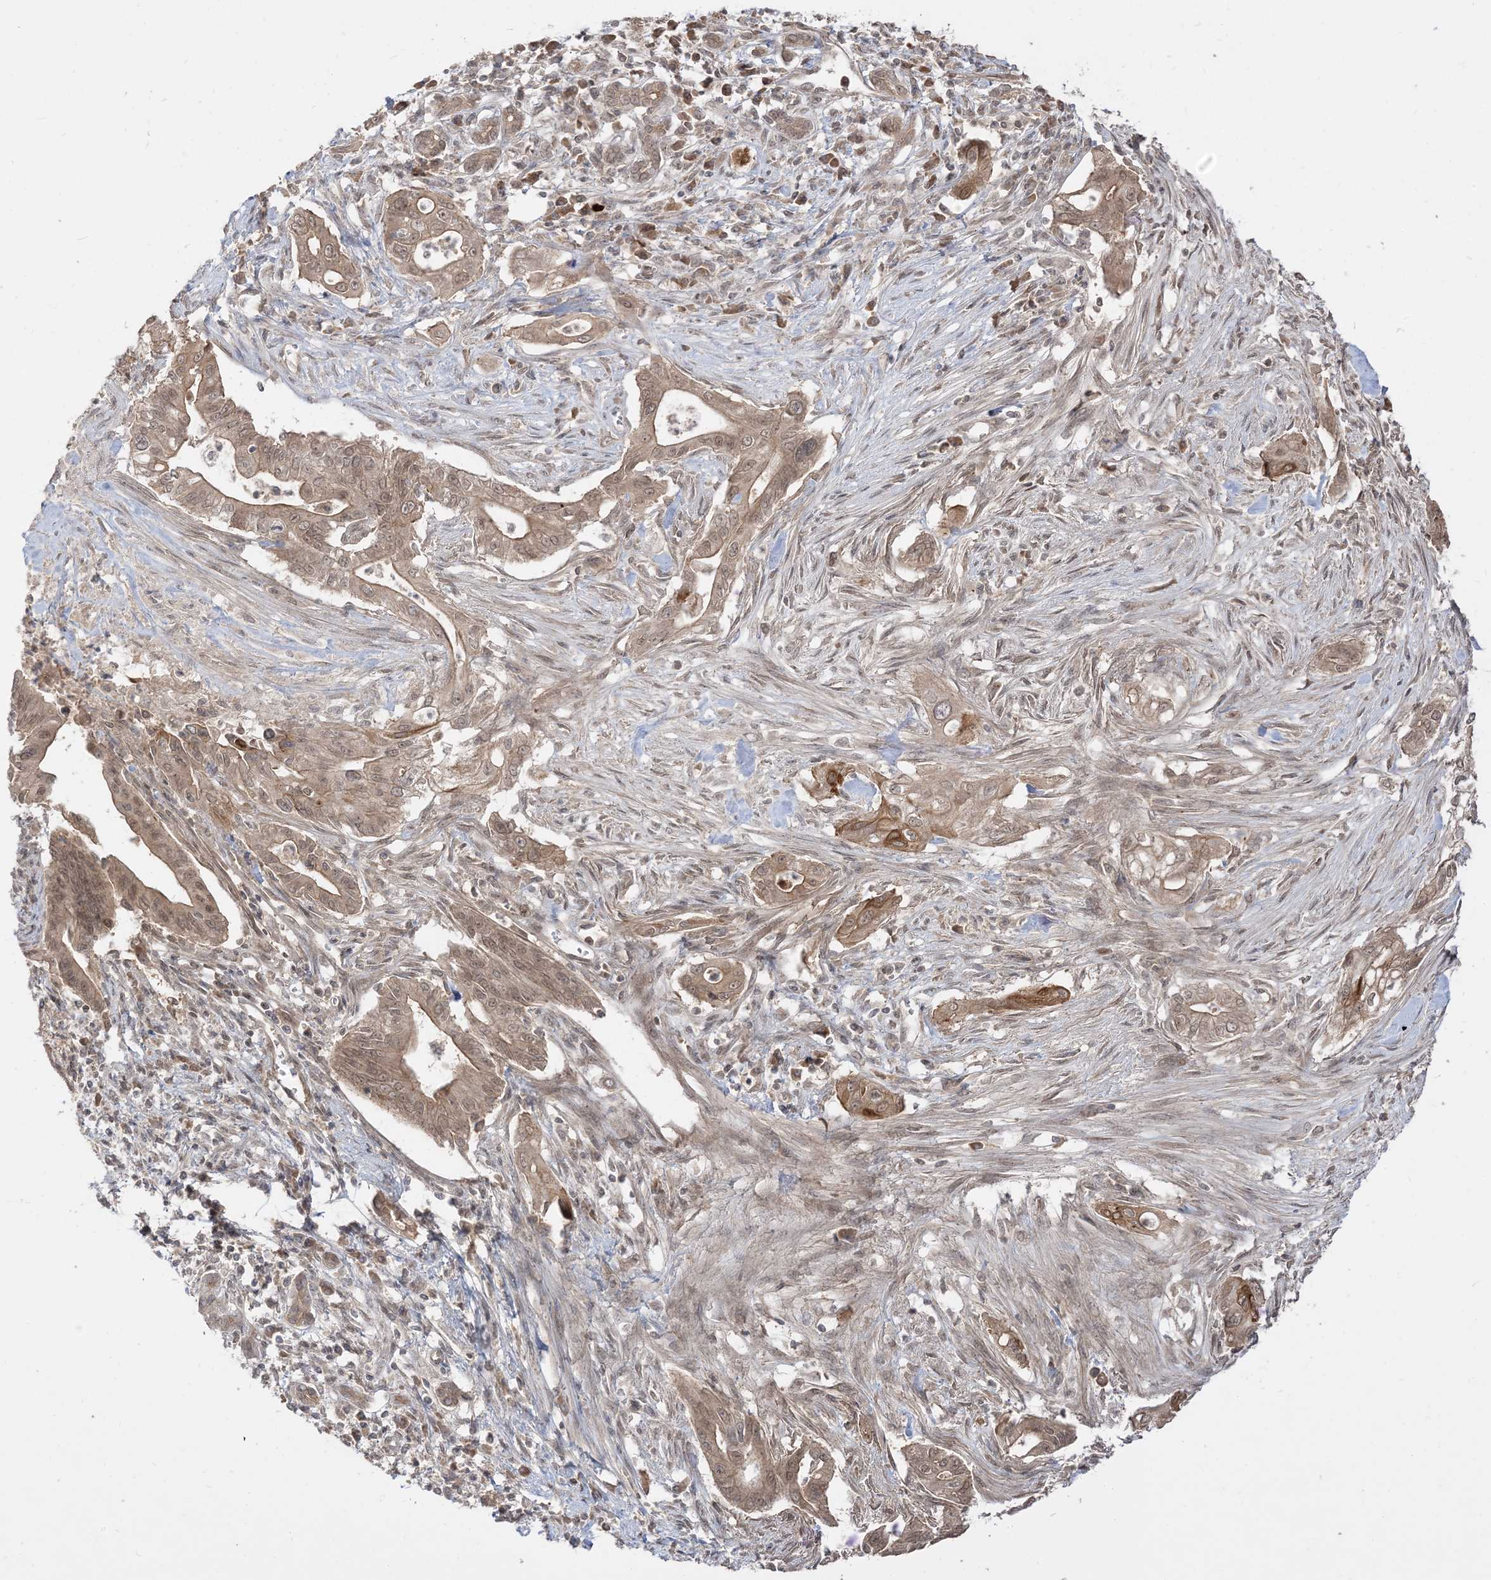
{"staining": {"intensity": "weak", "quantity": ">75%", "location": "cytoplasmic/membranous,nuclear"}, "tissue": "pancreatic cancer", "cell_type": "Tumor cells", "image_type": "cancer", "snomed": [{"axis": "morphology", "description": "Adenocarcinoma, NOS"}, {"axis": "topography", "description": "Pancreas"}], "caption": "A brown stain labels weak cytoplasmic/membranous and nuclear expression of a protein in adenocarcinoma (pancreatic) tumor cells.", "gene": "TBCC", "patient": {"sex": "male", "age": 58}}